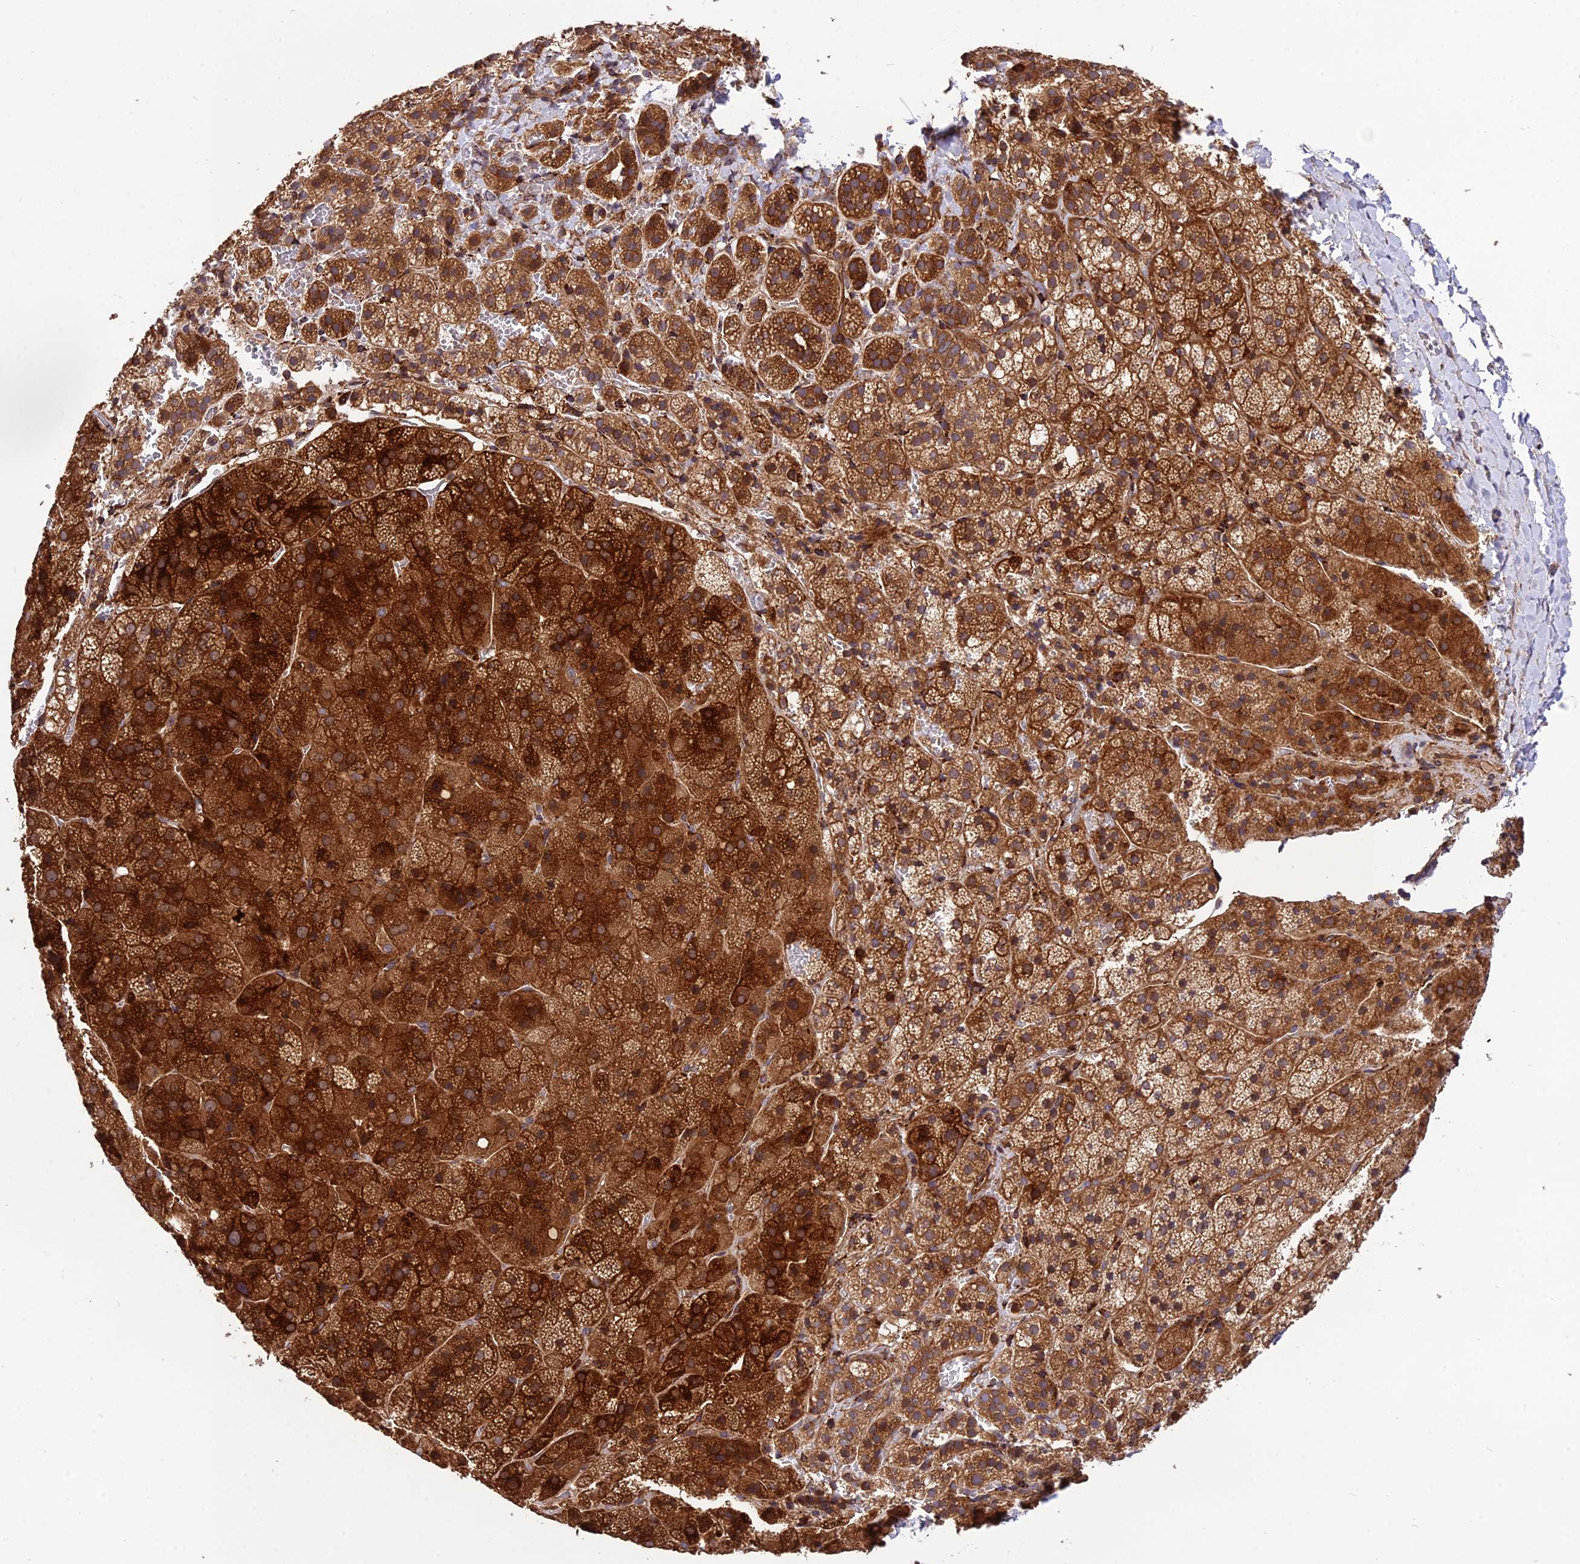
{"staining": {"intensity": "strong", "quantity": ">75%", "location": "cytoplasmic/membranous"}, "tissue": "adrenal gland", "cell_type": "Glandular cells", "image_type": "normal", "snomed": [{"axis": "morphology", "description": "Normal tissue, NOS"}, {"axis": "topography", "description": "Adrenal gland"}], "caption": "High-magnification brightfield microscopy of normal adrenal gland stained with DAB (3,3'-diaminobenzidine) (brown) and counterstained with hematoxylin (blue). glandular cells exhibit strong cytoplasmic/membranous expression is seen in about>75% of cells. The protein of interest is shown in brown color, while the nuclei are stained blue.", "gene": "ROCK1", "patient": {"sex": "female", "age": 44}}